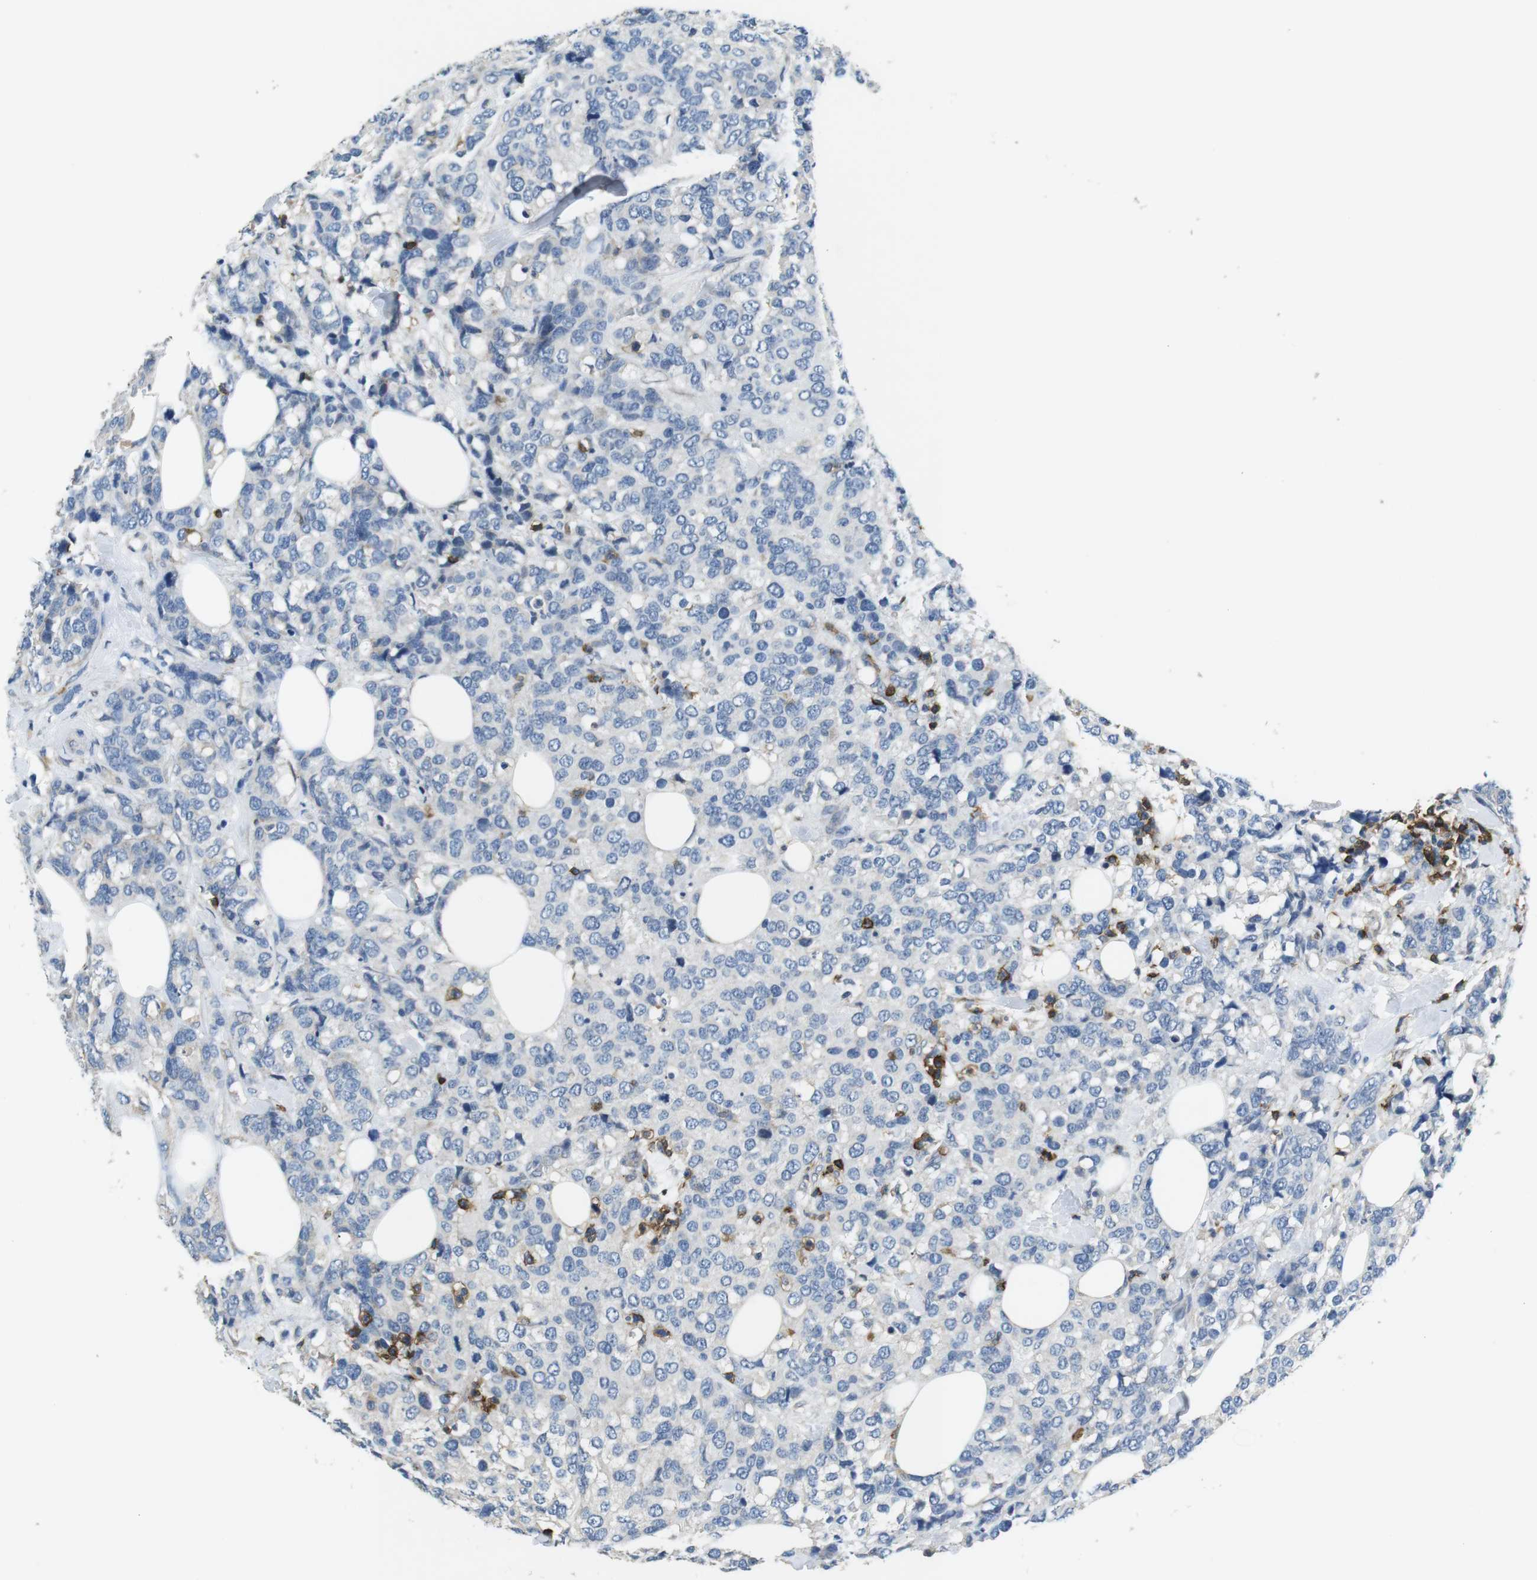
{"staining": {"intensity": "negative", "quantity": "none", "location": "none"}, "tissue": "breast cancer", "cell_type": "Tumor cells", "image_type": "cancer", "snomed": [{"axis": "morphology", "description": "Lobular carcinoma"}, {"axis": "topography", "description": "Breast"}], "caption": "Protein analysis of lobular carcinoma (breast) shows no significant staining in tumor cells.", "gene": "CD6", "patient": {"sex": "female", "age": 59}}